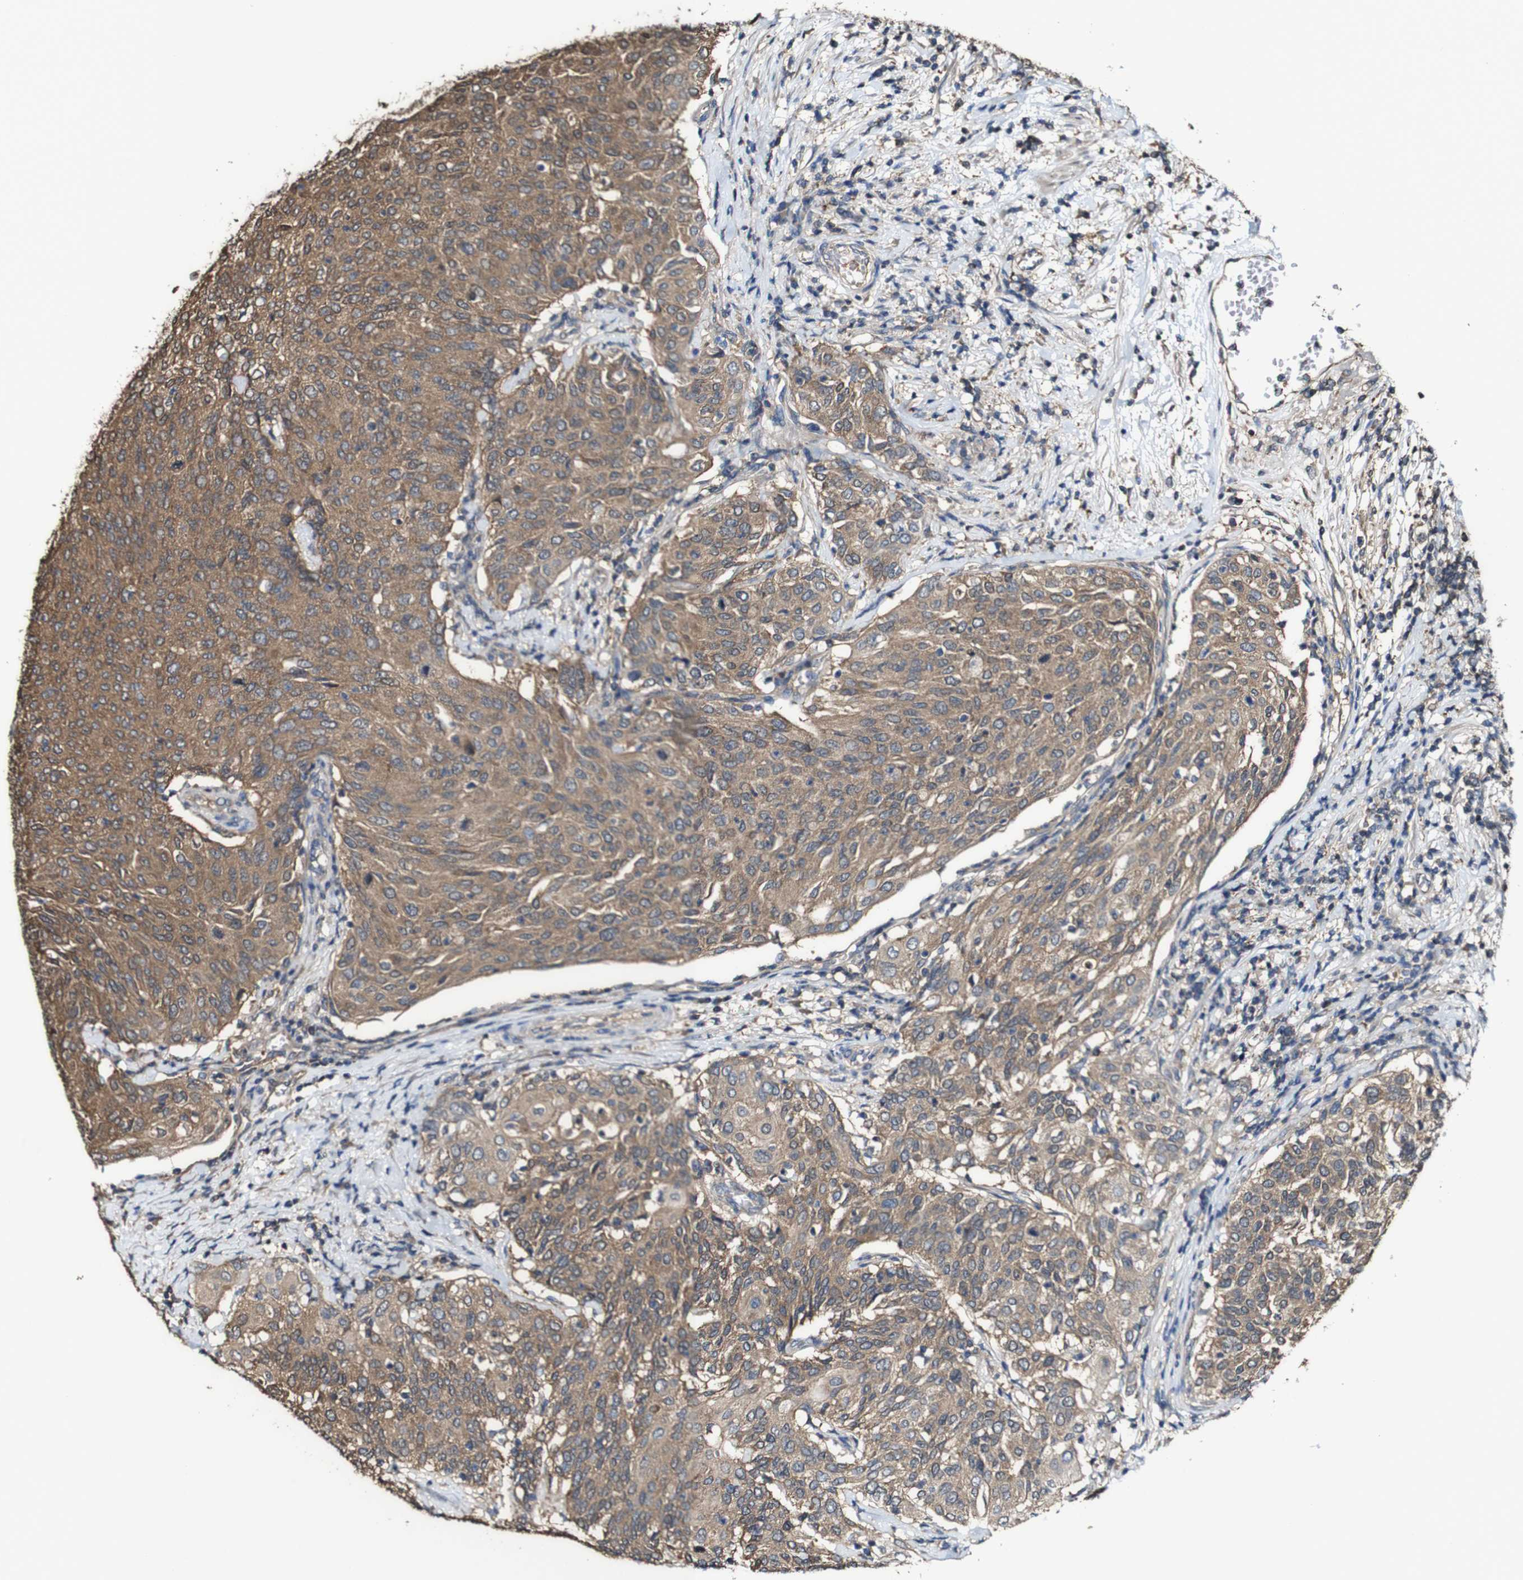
{"staining": {"intensity": "moderate", "quantity": ">75%", "location": "cytoplasmic/membranous"}, "tissue": "urothelial cancer", "cell_type": "Tumor cells", "image_type": "cancer", "snomed": [{"axis": "morphology", "description": "Urothelial carcinoma, Low grade"}, {"axis": "topography", "description": "Urinary bladder"}], "caption": "Immunohistochemical staining of urothelial cancer displays medium levels of moderate cytoplasmic/membranous positivity in approximately >75% of tumor cells.", "gene": "PTPRR", "patient": {"sex": "female", "age": 79}}